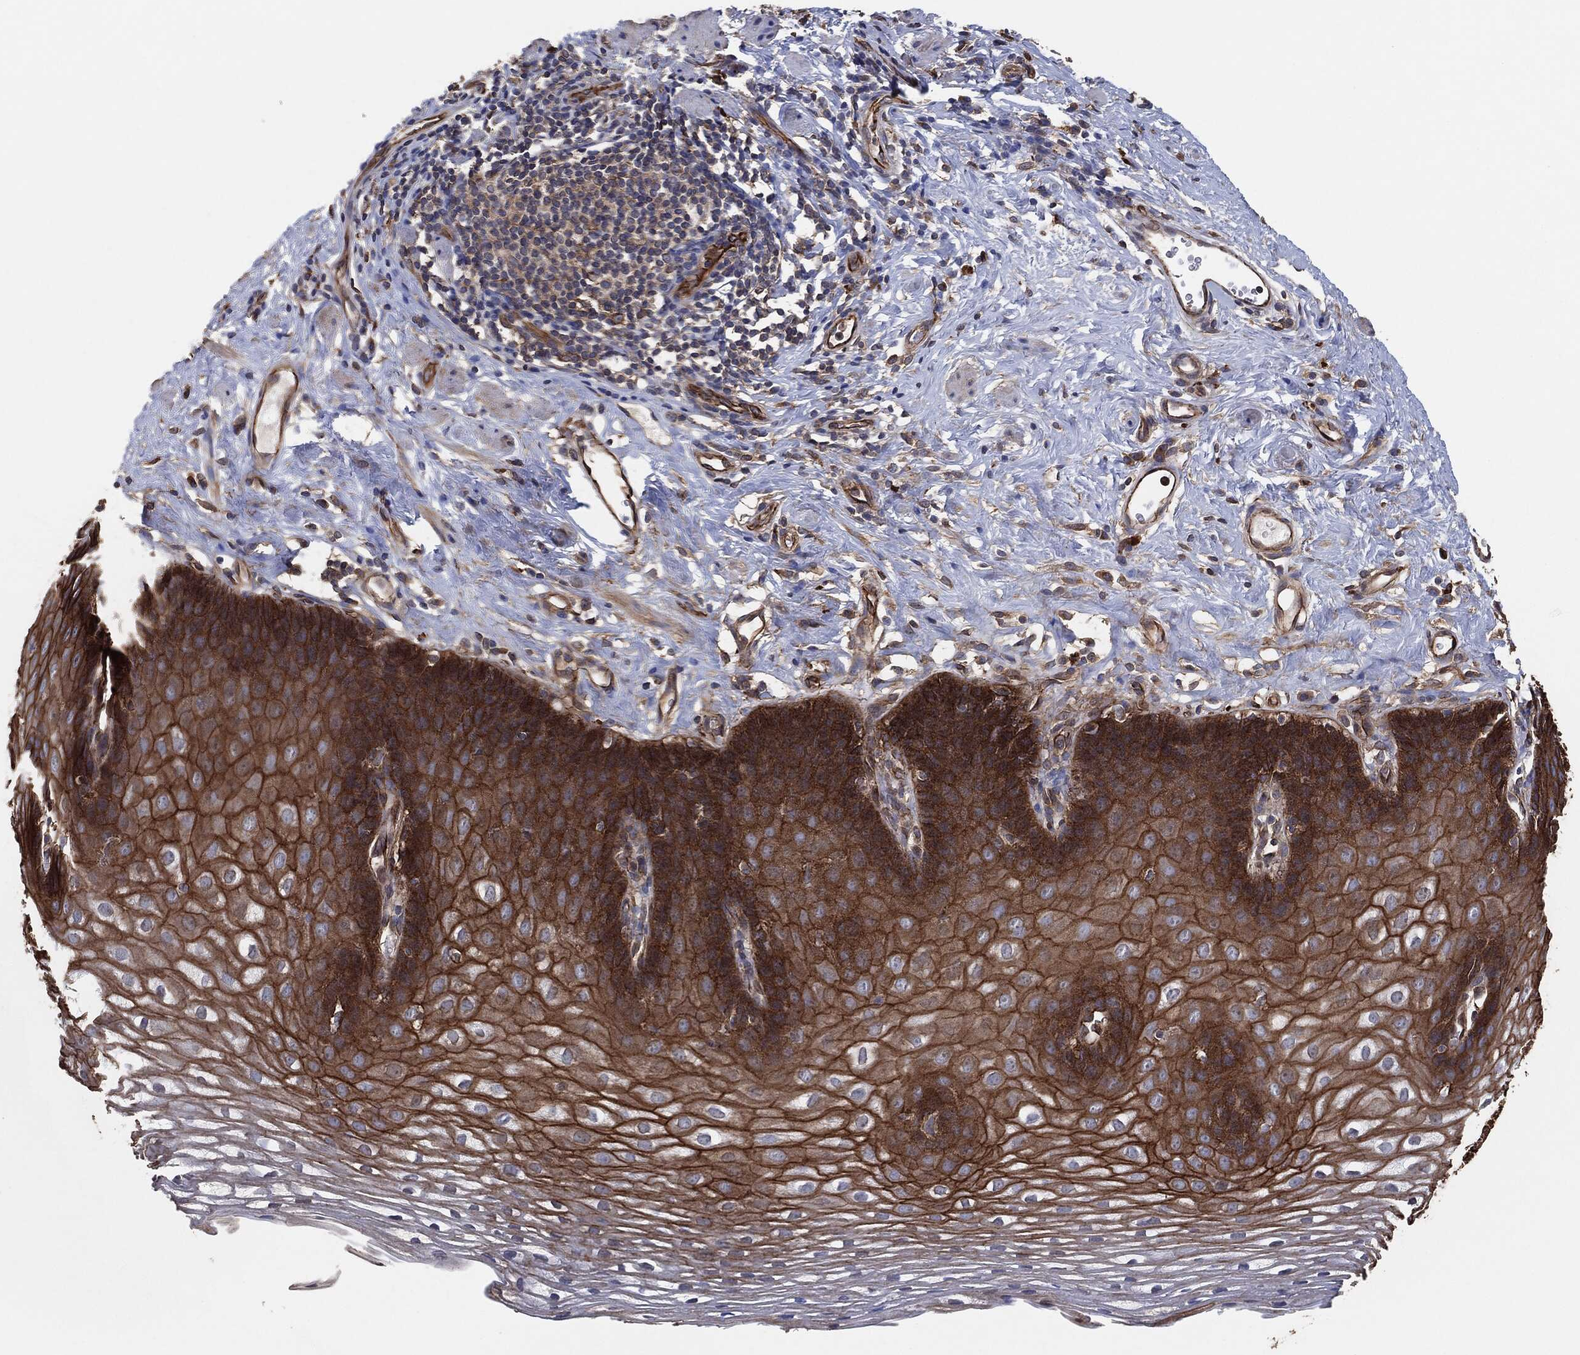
{"staining": {"intensity": "strong", "quantity": "25%-75%", "location": "cytoplasmic/membranous"}, "tissue": "esophagus", "cell_type": "Squamous epithelial cells", "image_type": "normal", "snomed": [{"axis": "morphology", "description": "Normal tissue, NOS"}, {"axis": "topography", "description": "Esophagus"}], "caption": "Squamous epithelial cells exhibit high levels of strong cytoplasmic/membranous positivity in about 25%-75% of cells in normal human esophagus. The staining is performed using DAB brown chromogen to label protein expression. The nuclei are counter-stained blue using hematoxylin.", "gene": "CTNNA1", "patient": {"sex": "male", "age": 64}}